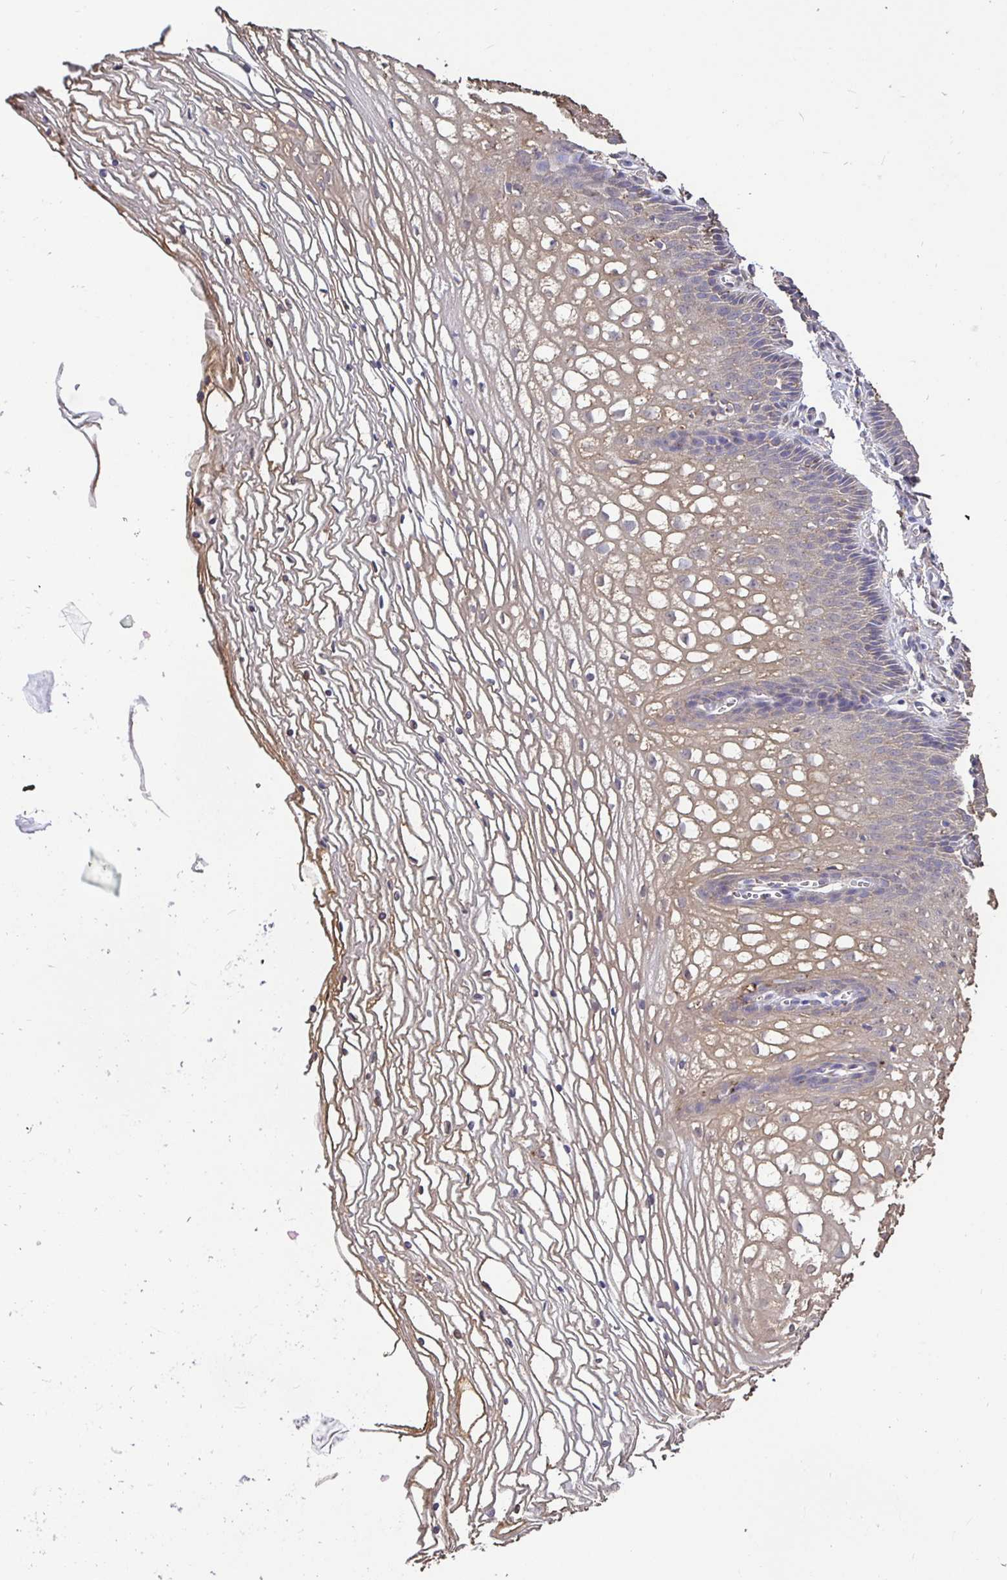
{"staining": {"intensity": "weak", "quantity": "25%-75%", "location": "cytoplasmic/membranous"}, "tissue": "cervix", "cell_type": "Glandular cells", "image_type": "normal", "snomed": [{"axis": "morphology", "description": "Normal tissue, NOS"}, {"axis": "topography", "description": "Cervix"}], "caption": "Immunohistochemical staining of normal human cervix displays low levels of weak cytoplasmic/membranous positivity in about 25%-75% of glandular cells.", "gene": "MAPK8IP3", "patient": {"sex": "female", "age": 36}}